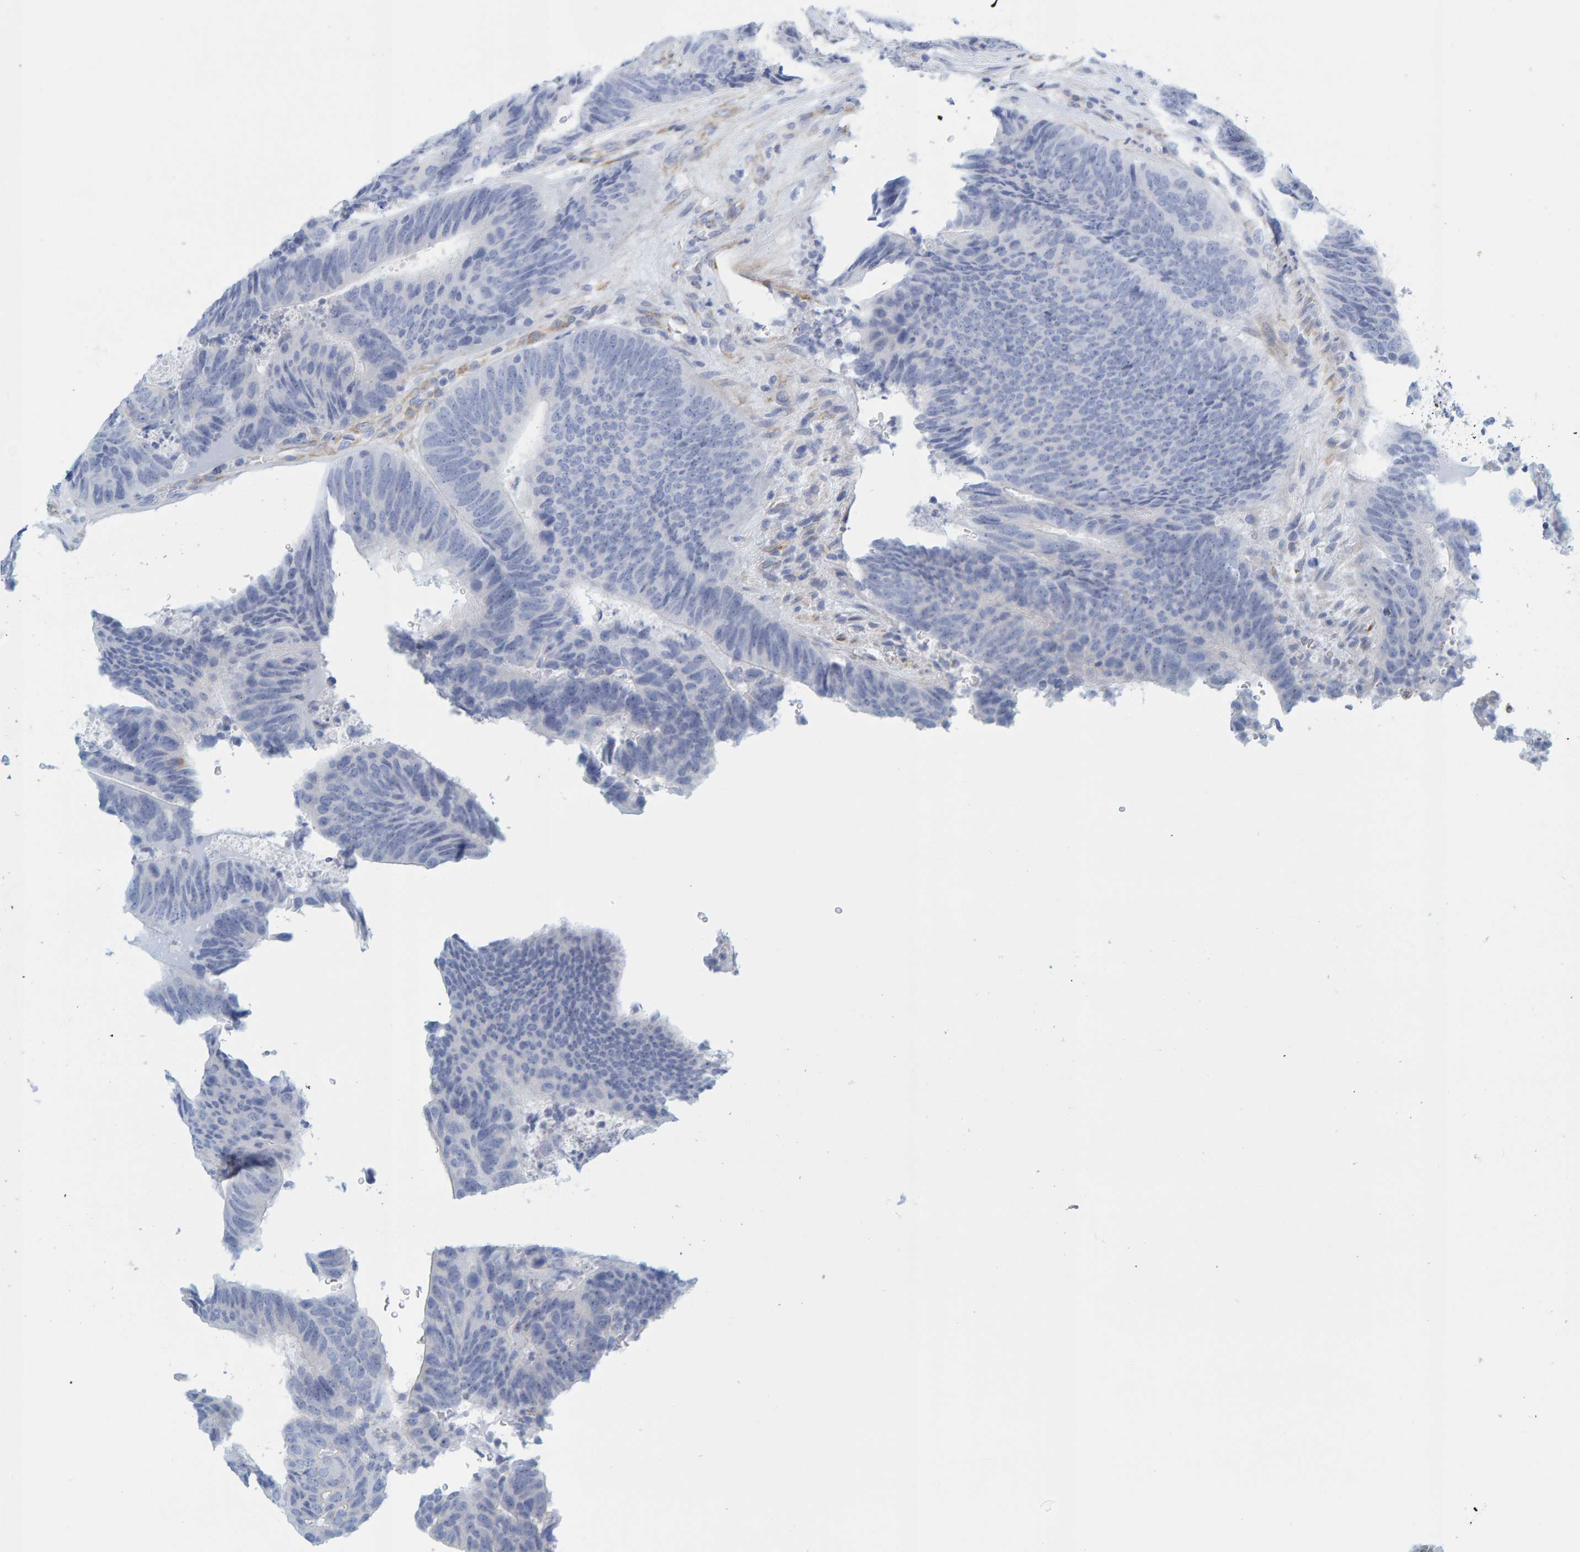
{"staining": {"intensity": "negative", "quantity": "none", "location": "none"}, "tissue": "colorectal cancer", "cell_type": "Tumor cells", "image_type": "cancer", "snomed": [{"axis": "morphology", "description": "Adenocarcinoma, NOS"}, {"axis": "topography", "description": "Colon"}], "caption": "This is a micrograph of immunohistochemistry staining of colorectal cancer (adenocarcinoma), which shows no staining in tumor cells.", "gene": "MAP1B", "patient": {"sex": "male", "age": 56}}